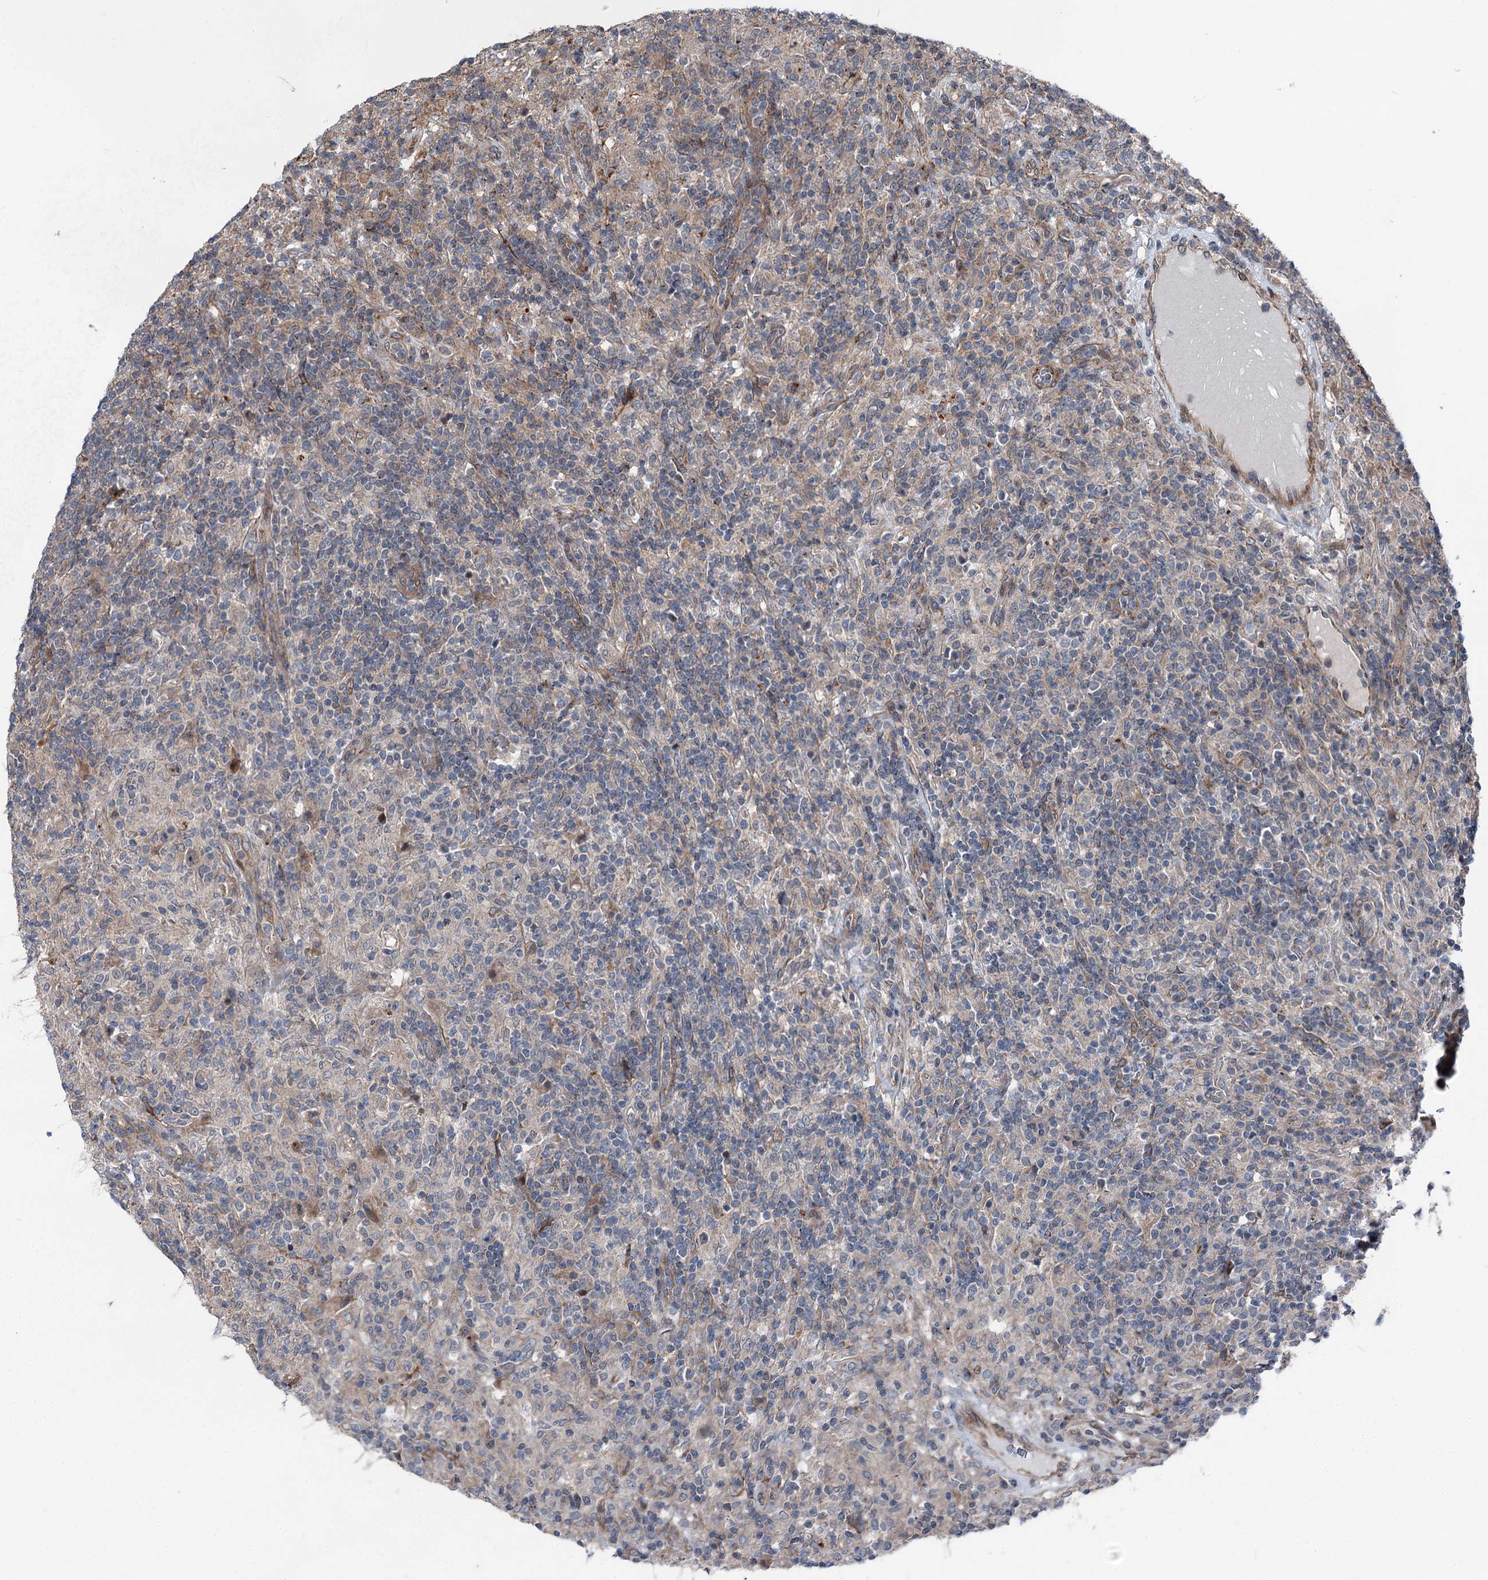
{"staining": {"intensity": "negative", "quantity": "none", "location": "none"}, "tissue": "lymphoma", "cell_type": "Tumor cells", "image_type": "cancer", "snomed": [{"axis": "morphology", "description": "Hodgkin's disease, NOS"}, {"axis": "topography", "description": "Lymph node"}], "caption": "An IHC micrograph of Hodgkin's disease is shown. There is no staining in tumor cells of Hodgkin's disease. (DAB IHC with hematoxylin counter stain).", "gene": "POLR1D", "patient": {"sex": "male", "age": 70}}